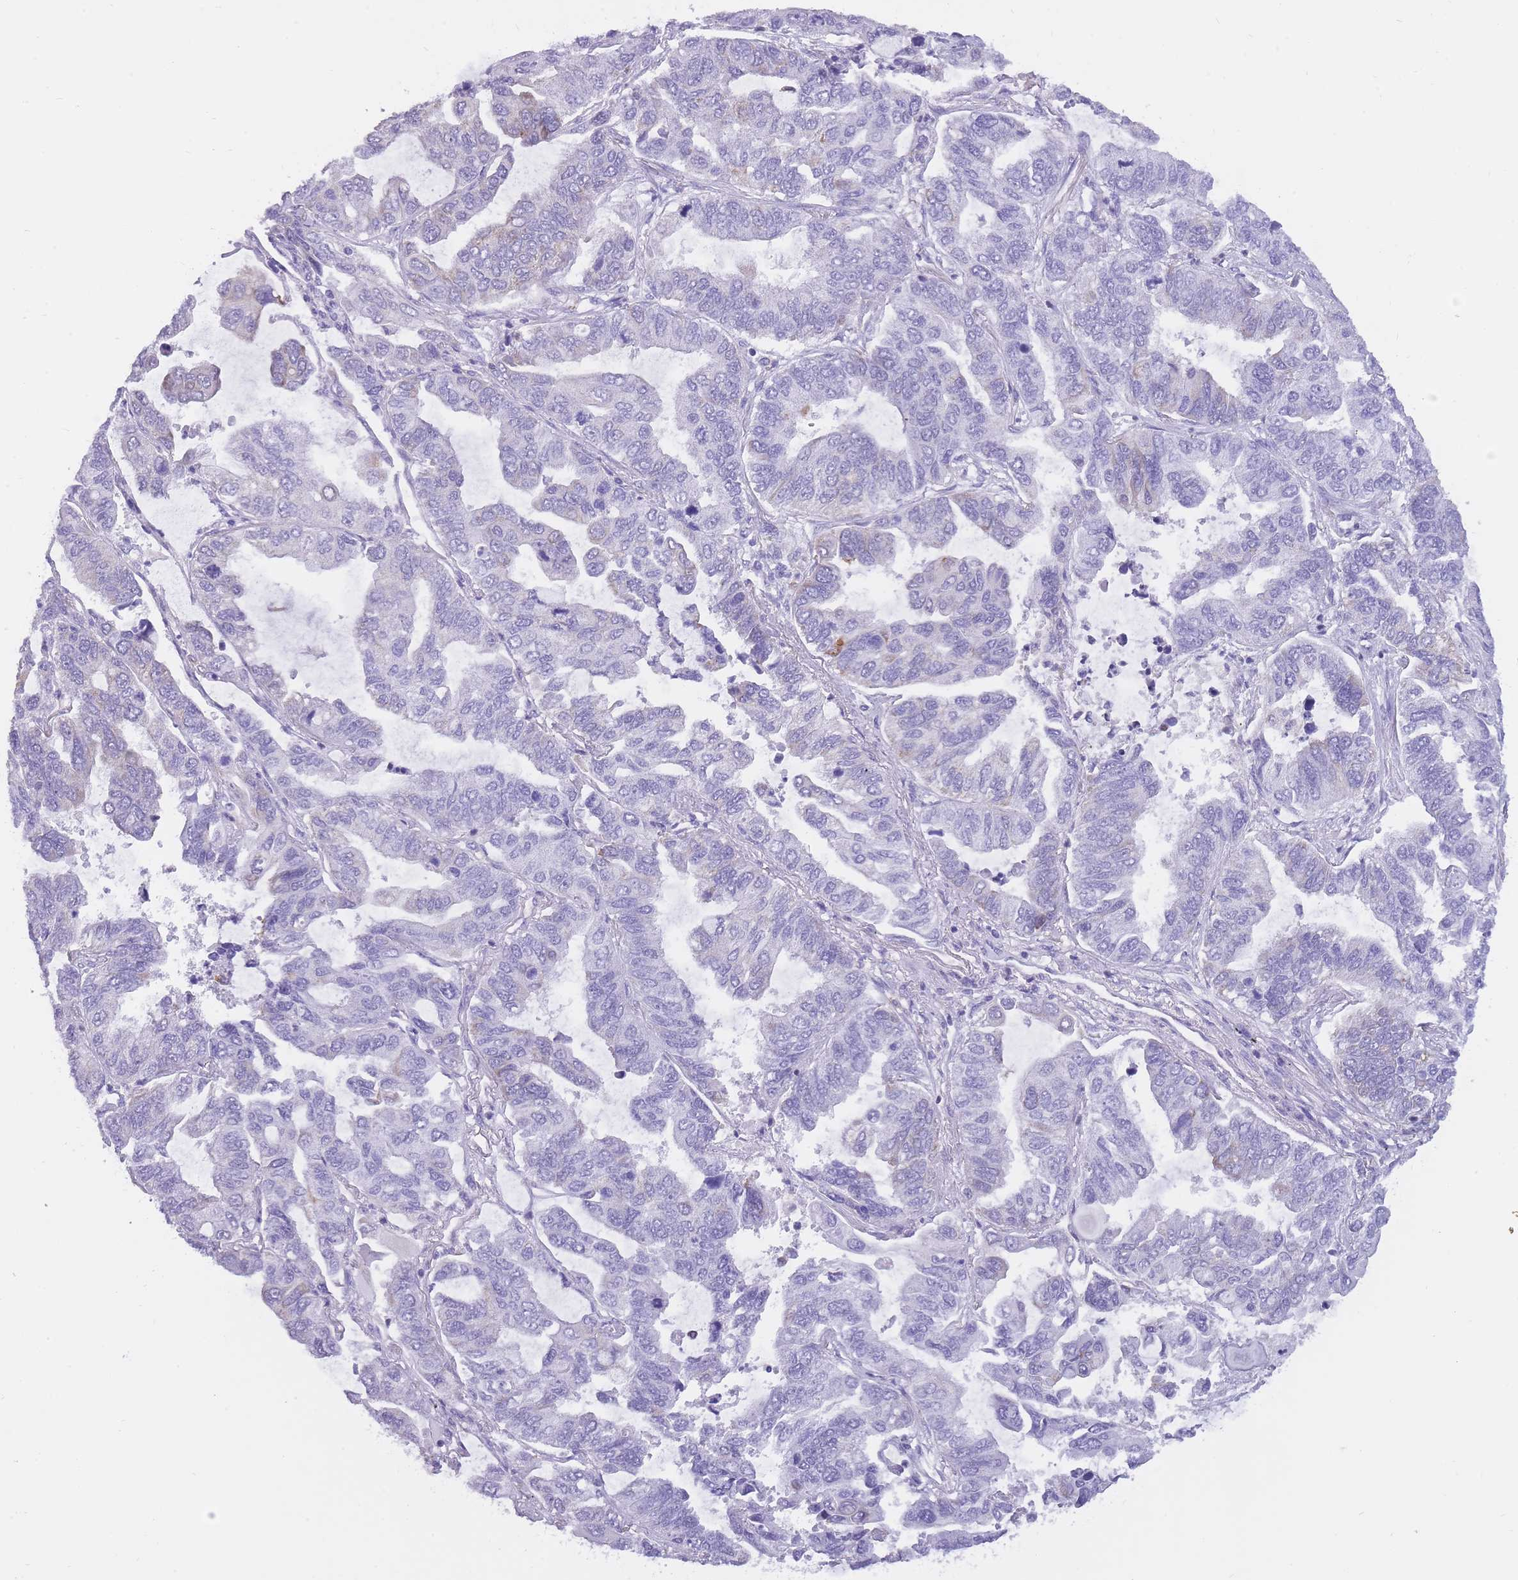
{"staining": {"intensity": "negative", "quantity": "none", "location": "none"}, "tissue": "lung cancer", "cell_type": "Tumor cells", "image_type": "cancer", "snomed": [{"axis": "morphology", "description": "Adenocarcinoma, NOS"}, {"axis": "topography", "description": "Lung"}], "caption": "Tumor cells are negative for brown protein staining in adenocarcinoma (lung).", "gene": "ZNF662", "patient": {"sex": "male", "age": 64}}